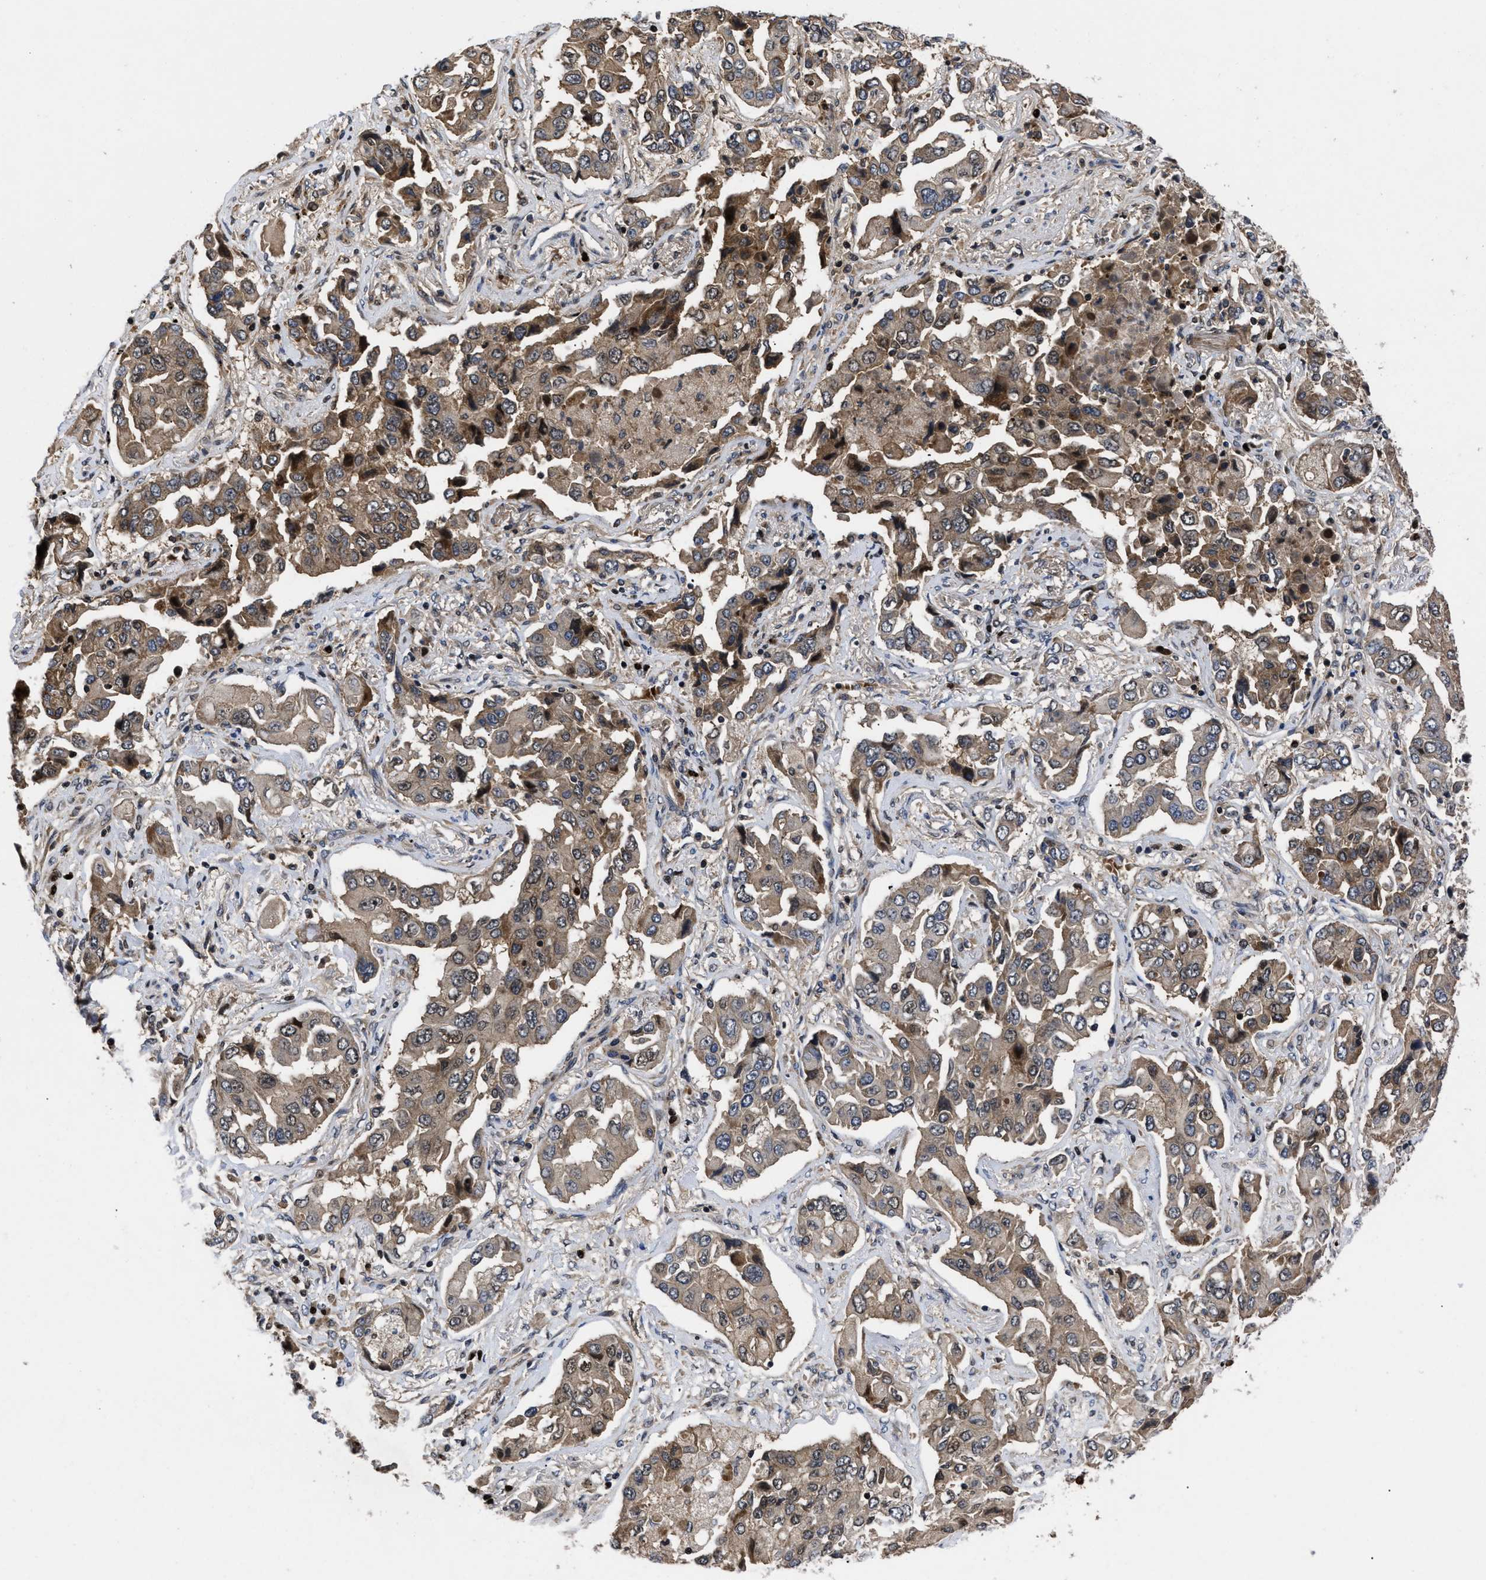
{"staining": {"intensity": "weak", "quantity": ">75%", "location": "cytoplasmic/membranous"}, "tissue": "lung cancer", "cell_type": "Tumor cells", "image_type": "cancer", "snomed": [{"axis": "morphology", "description": "Adenocarcinoma, NOS"}, {"axis": "topography", "description": "Lung"}], "caption": "There is low levels of weak cytoplasmic/membranous positivity in tumor cells of lung cancer, as demonstrated by immunohistochemical staining (brown color).", "gene": "FAM200A", "patient": {"sex": "female", "age": 65}}